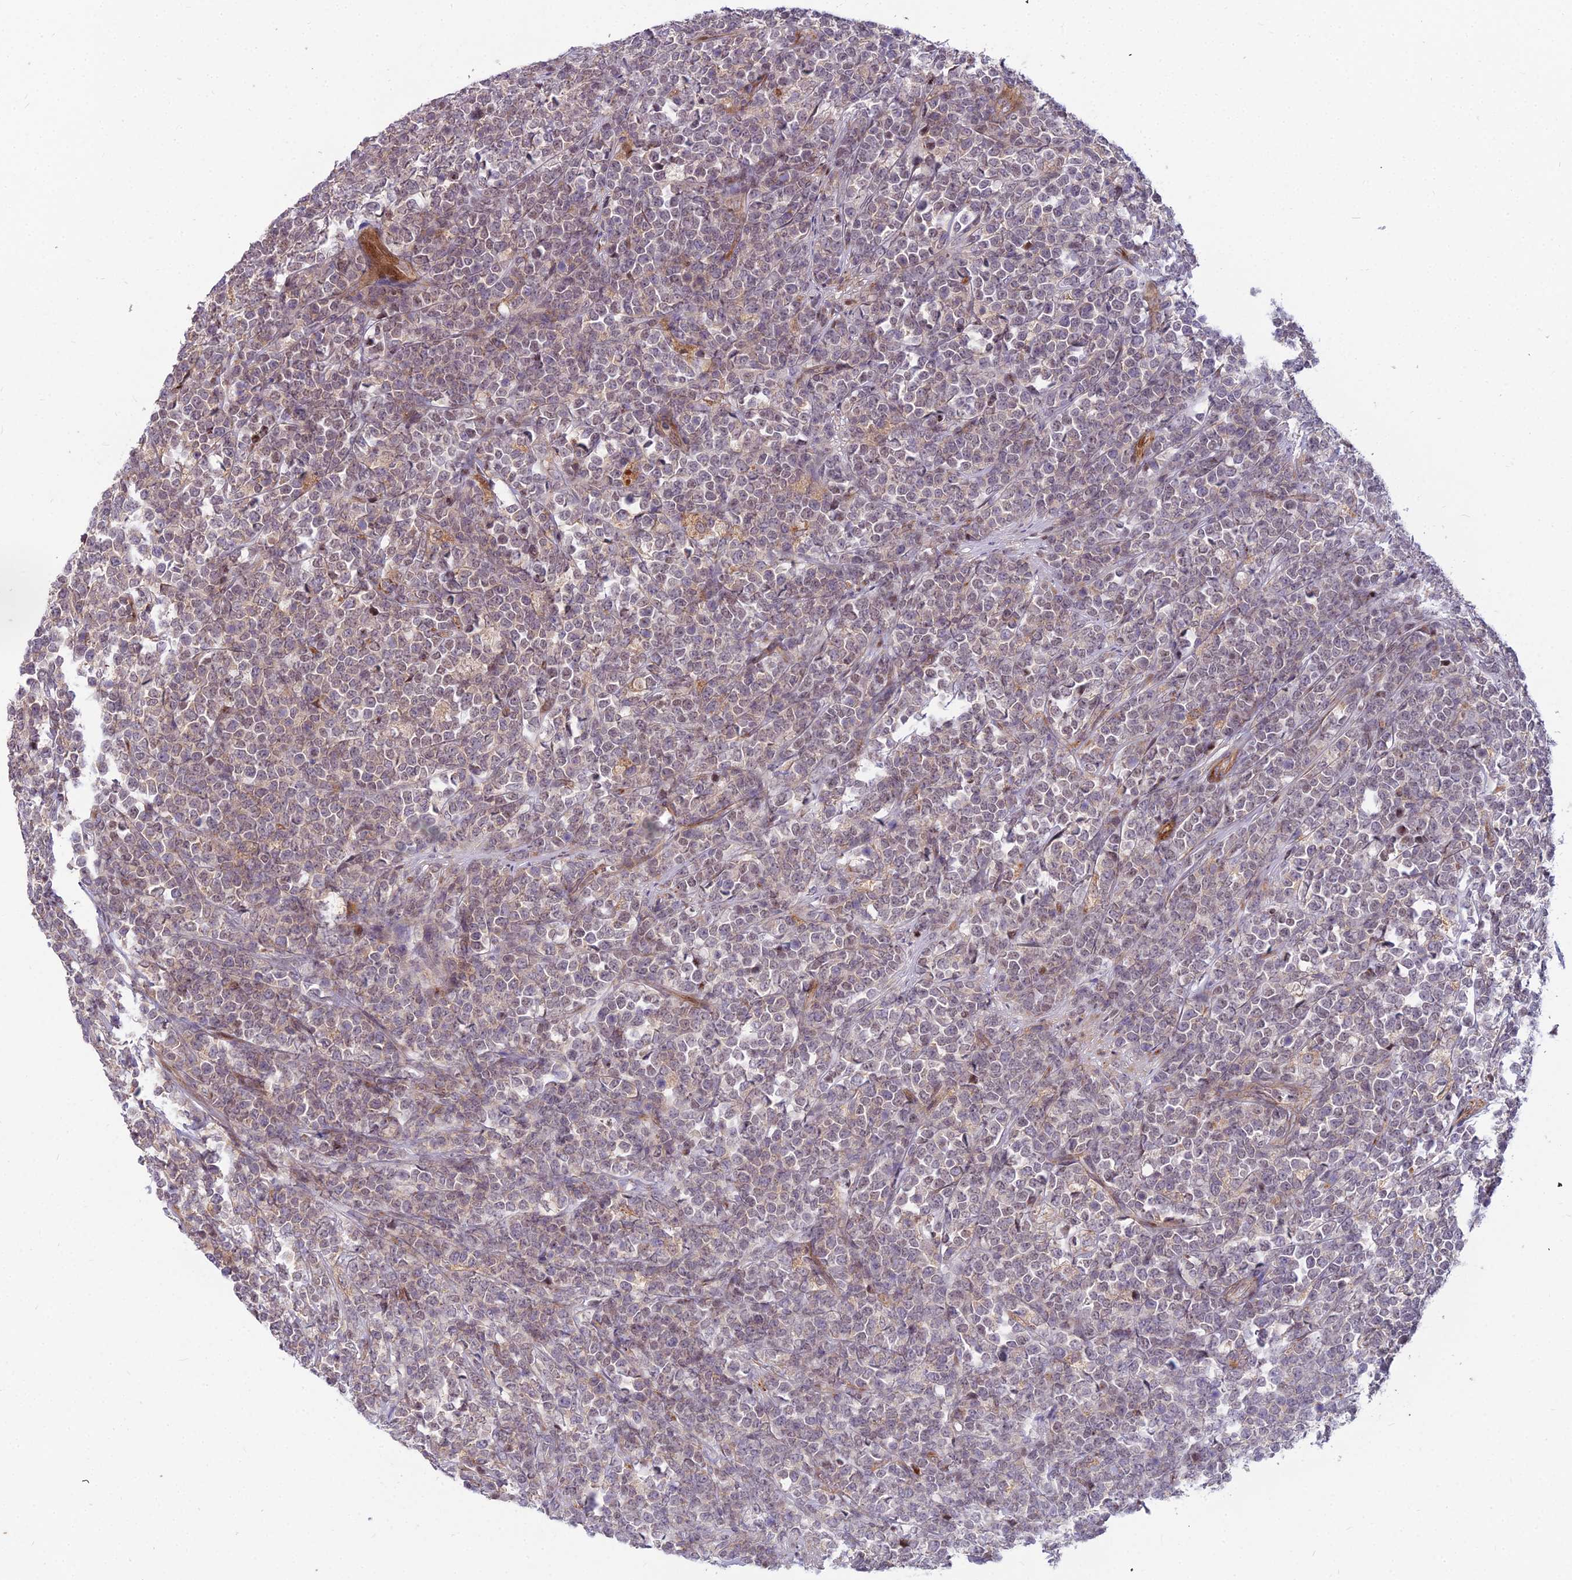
{"staining": {"intensity": "weak", "quantity": "<25%", "location": "nuclear"}, "tissue": "lymphoma", "cell_type": "Tumor cells", "image_type": "cancer", "snomed": [{"axis": "morphology", "description": "Malignant lymphoma, non-Hodgkin's type, High grade"}, {"axis": "topography", "description": "Small intestine"}], "caption": "Micrograph shows no protein staining in tumor cells of high-grade malignant lymphoma, non-Hodgkin's type tissue.", "gene": "GLYATL3", "patient": {"sex": "male", "age": 8}}